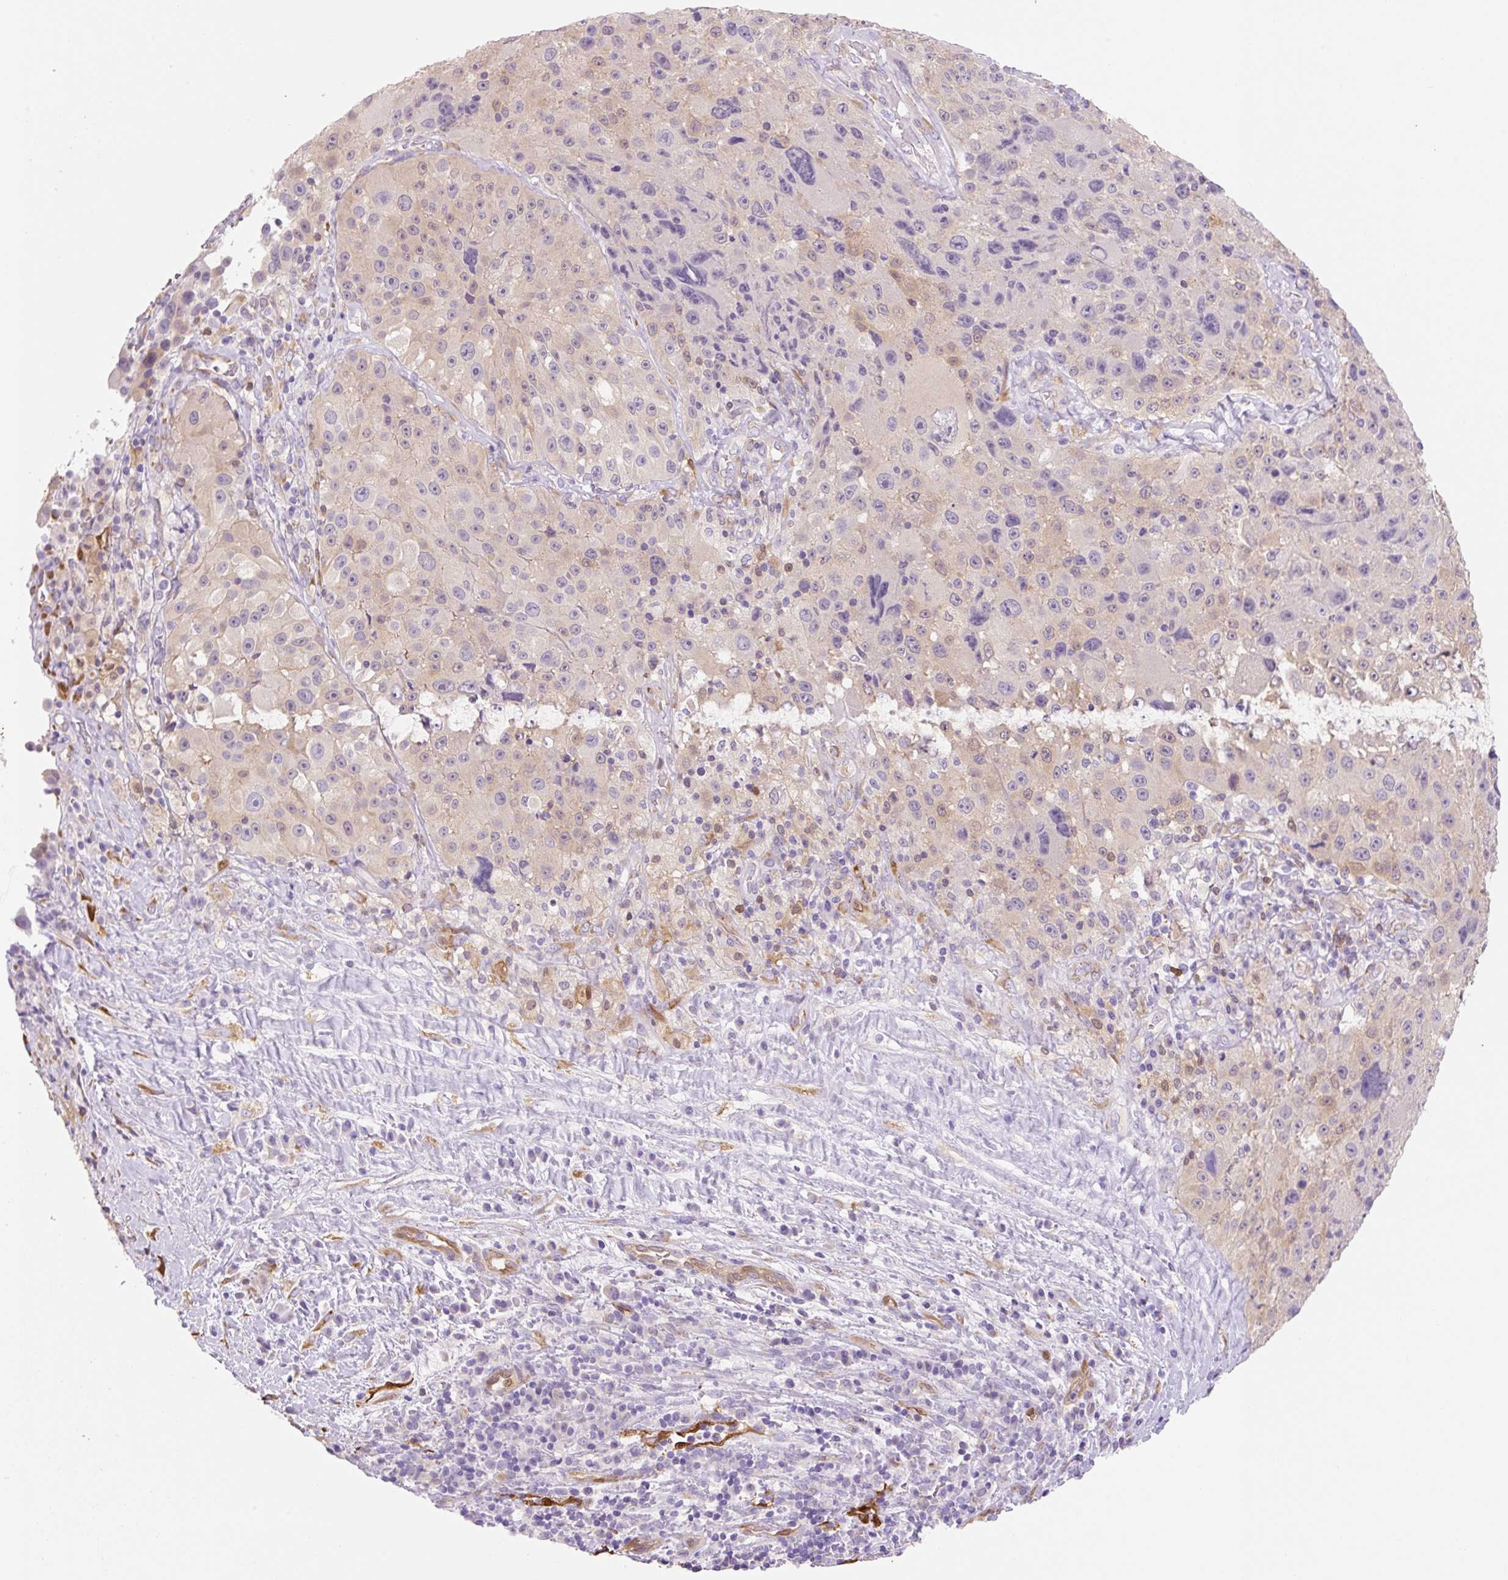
{"staining": {"intensity": "weak", "quantity": "<25%", "location": "cytoplasmic/membranous"}, "tissue": "melanoma", "cell_type": "Tumor cells", "image_type": "cancer", "snomed": [{"axis": "morphology", "description": "Malignant melanoma, Metastatic site"}, {"axis": "topography", "description": "Lymph node"}], "caption": "High magnification brightfield microscopy of melanoma stained with DAB (brown) and counterstained with hematoxylin (blue): tumor cells show no significant expression.", "gene": "FABP5", "patient": {"sex": "male", "age": 62}}